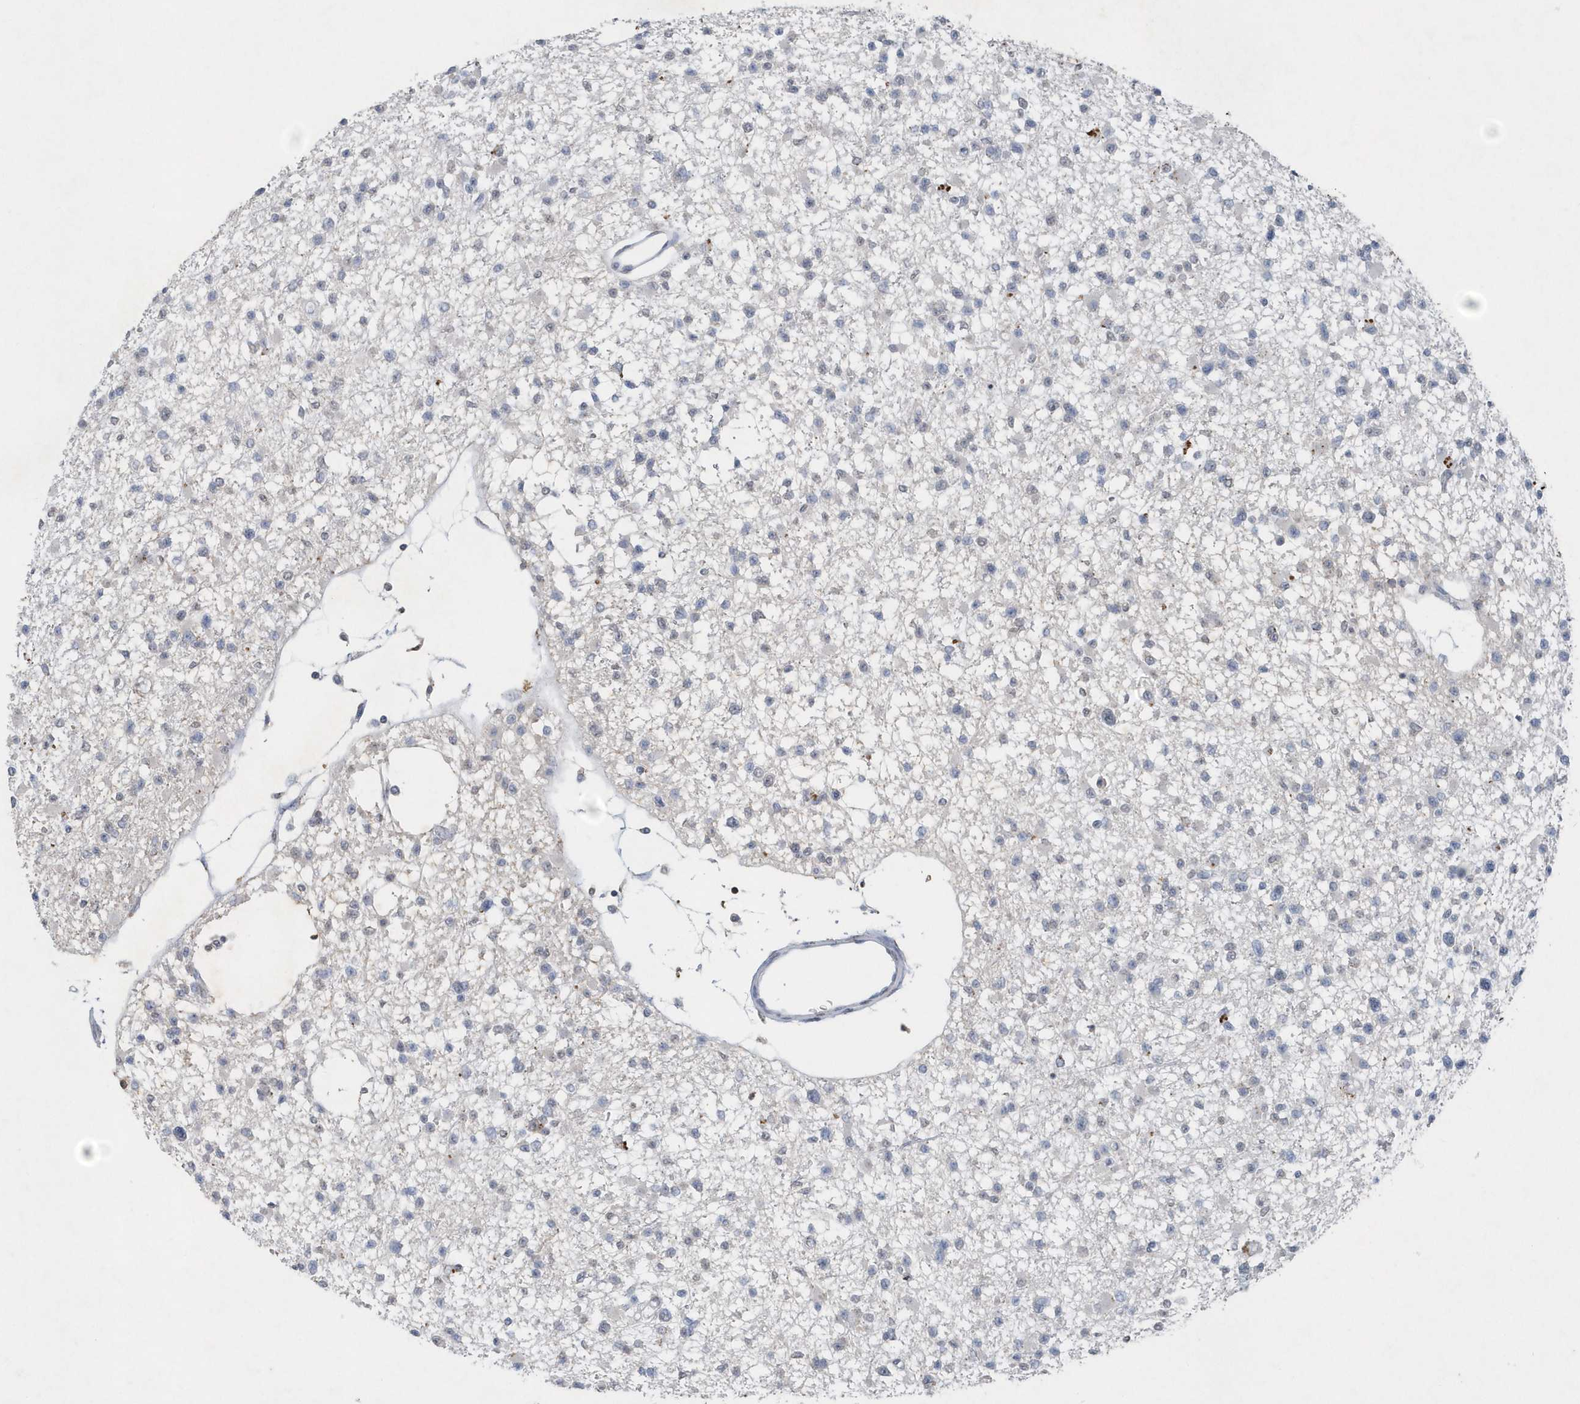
{"staining": {"intensity": "negative", "quantity": "none", "location": "none"}, "tissue": "glioma", "cell_type": "Tumor cells", "image_type": "cancer", "snomed": [{"axis": "morphology", "description": "Glioma, malignant, Low grade"}, {"axis": "topography", "description": "Brain"}], "caption": "DAB (3,3'-diaminobenzidine) immunohistochemical staining of glioma reveals no significant positivity in tumor cells.", "gene": "PDCD1", "patient": {"sex": "female", "age": 22}}